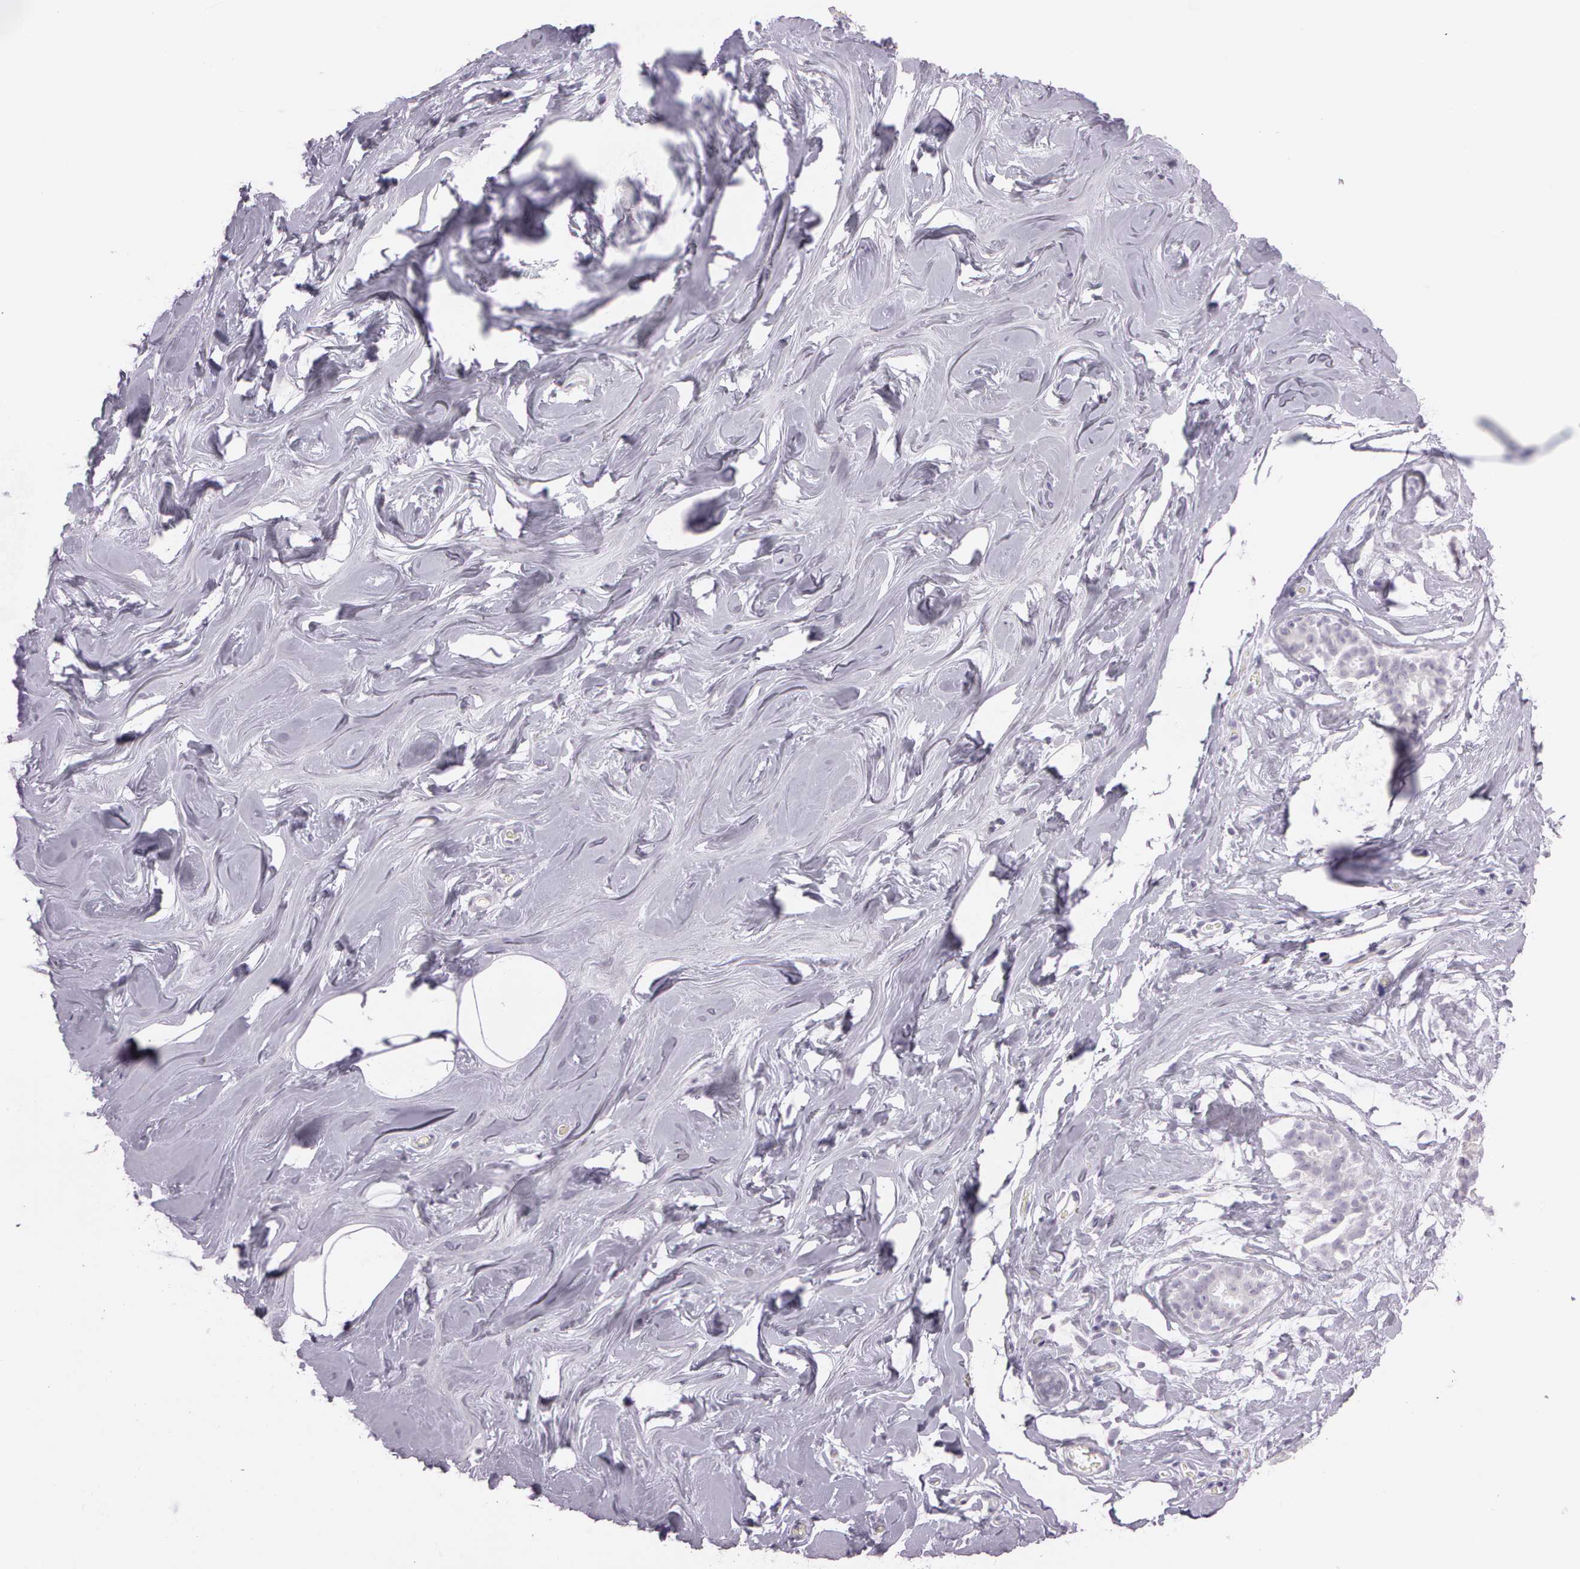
{"staining": {"intensity": "negative", "quantity": "none", "location": "none"}, "tissue": "breast", "cell_type": "Adipocytes", "image_type": "normal", "snomed": [{"axis": "morphology", "description": "Normal tissue, NOS"}, {"axis": "morphology", "description": "Fibrosis, NOS"}, {"axis": "topography", "description": "Breast"}], "caption": "DAB immunohistochemical staining of benign human breast demonstrates no significant expression in adipocytes. The staining was performed using DAB (3,3'-diaminobenzidine) to visualize the protein expression in brown, while the nuclei were stained in blue with hematoxylin (Magnification: 20x).", "gene": "OTC", "patient": {"sex": "female", "age": 39}}